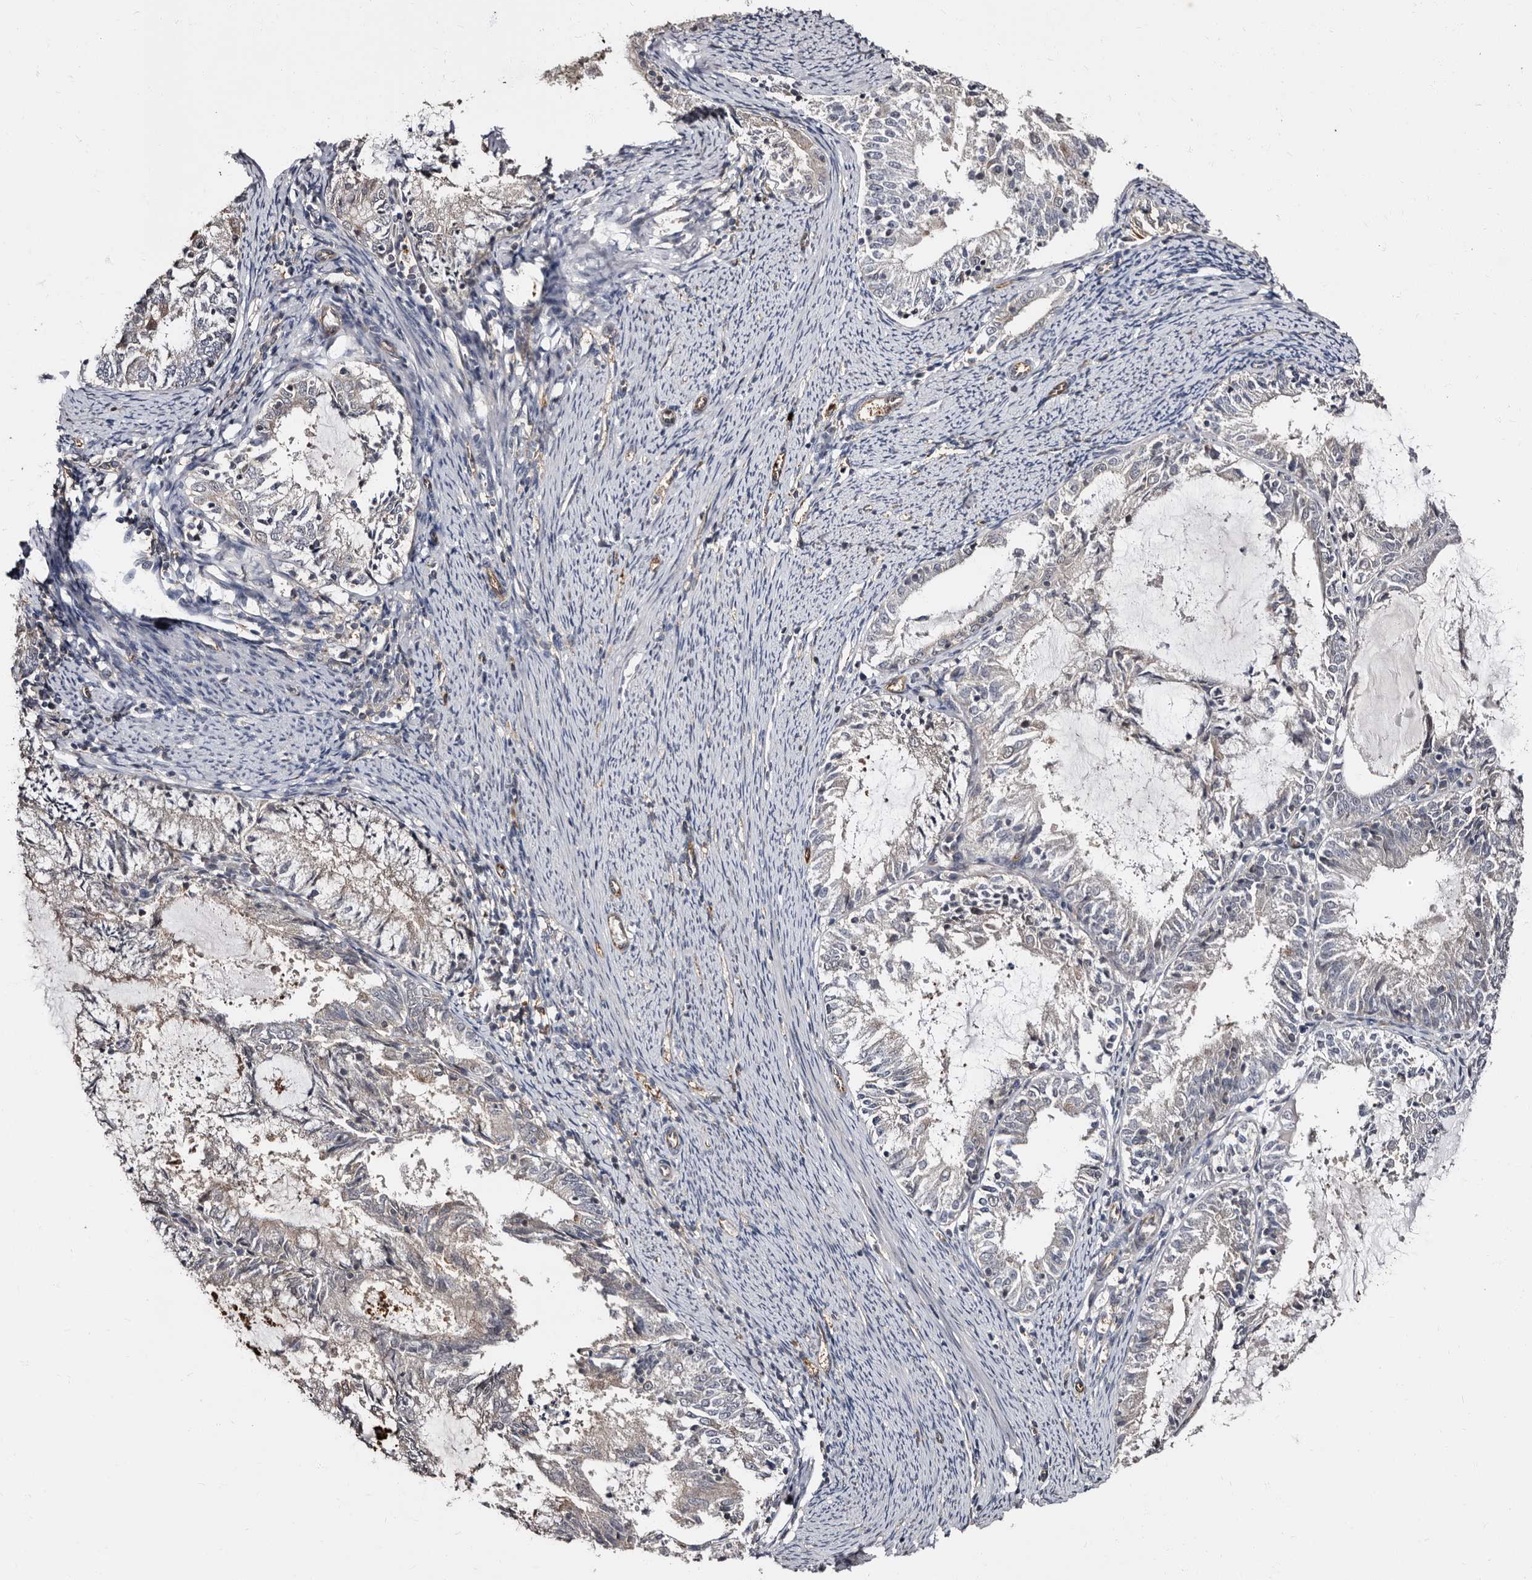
{"staining": {"intensity": "negative", "quantity": "none", "location": "none"}, "tissue": "endometrial cancer", "cell_type": "Tumor cells", "image_type": "cancer", "snomed": [{"axis": "morphology", "description": "Adenocarcinoma, NOS"}, {"axis": "topography", "description": "Endometrium"}], "caption": "Immunohistochemistry (IHC) photomicrograph of endometrial cancer stained for a protein (brown), which reveals no expression in tumor cells.", "gene": "TBC1D22B", "patient": {"sex": "female", "age": 57}}